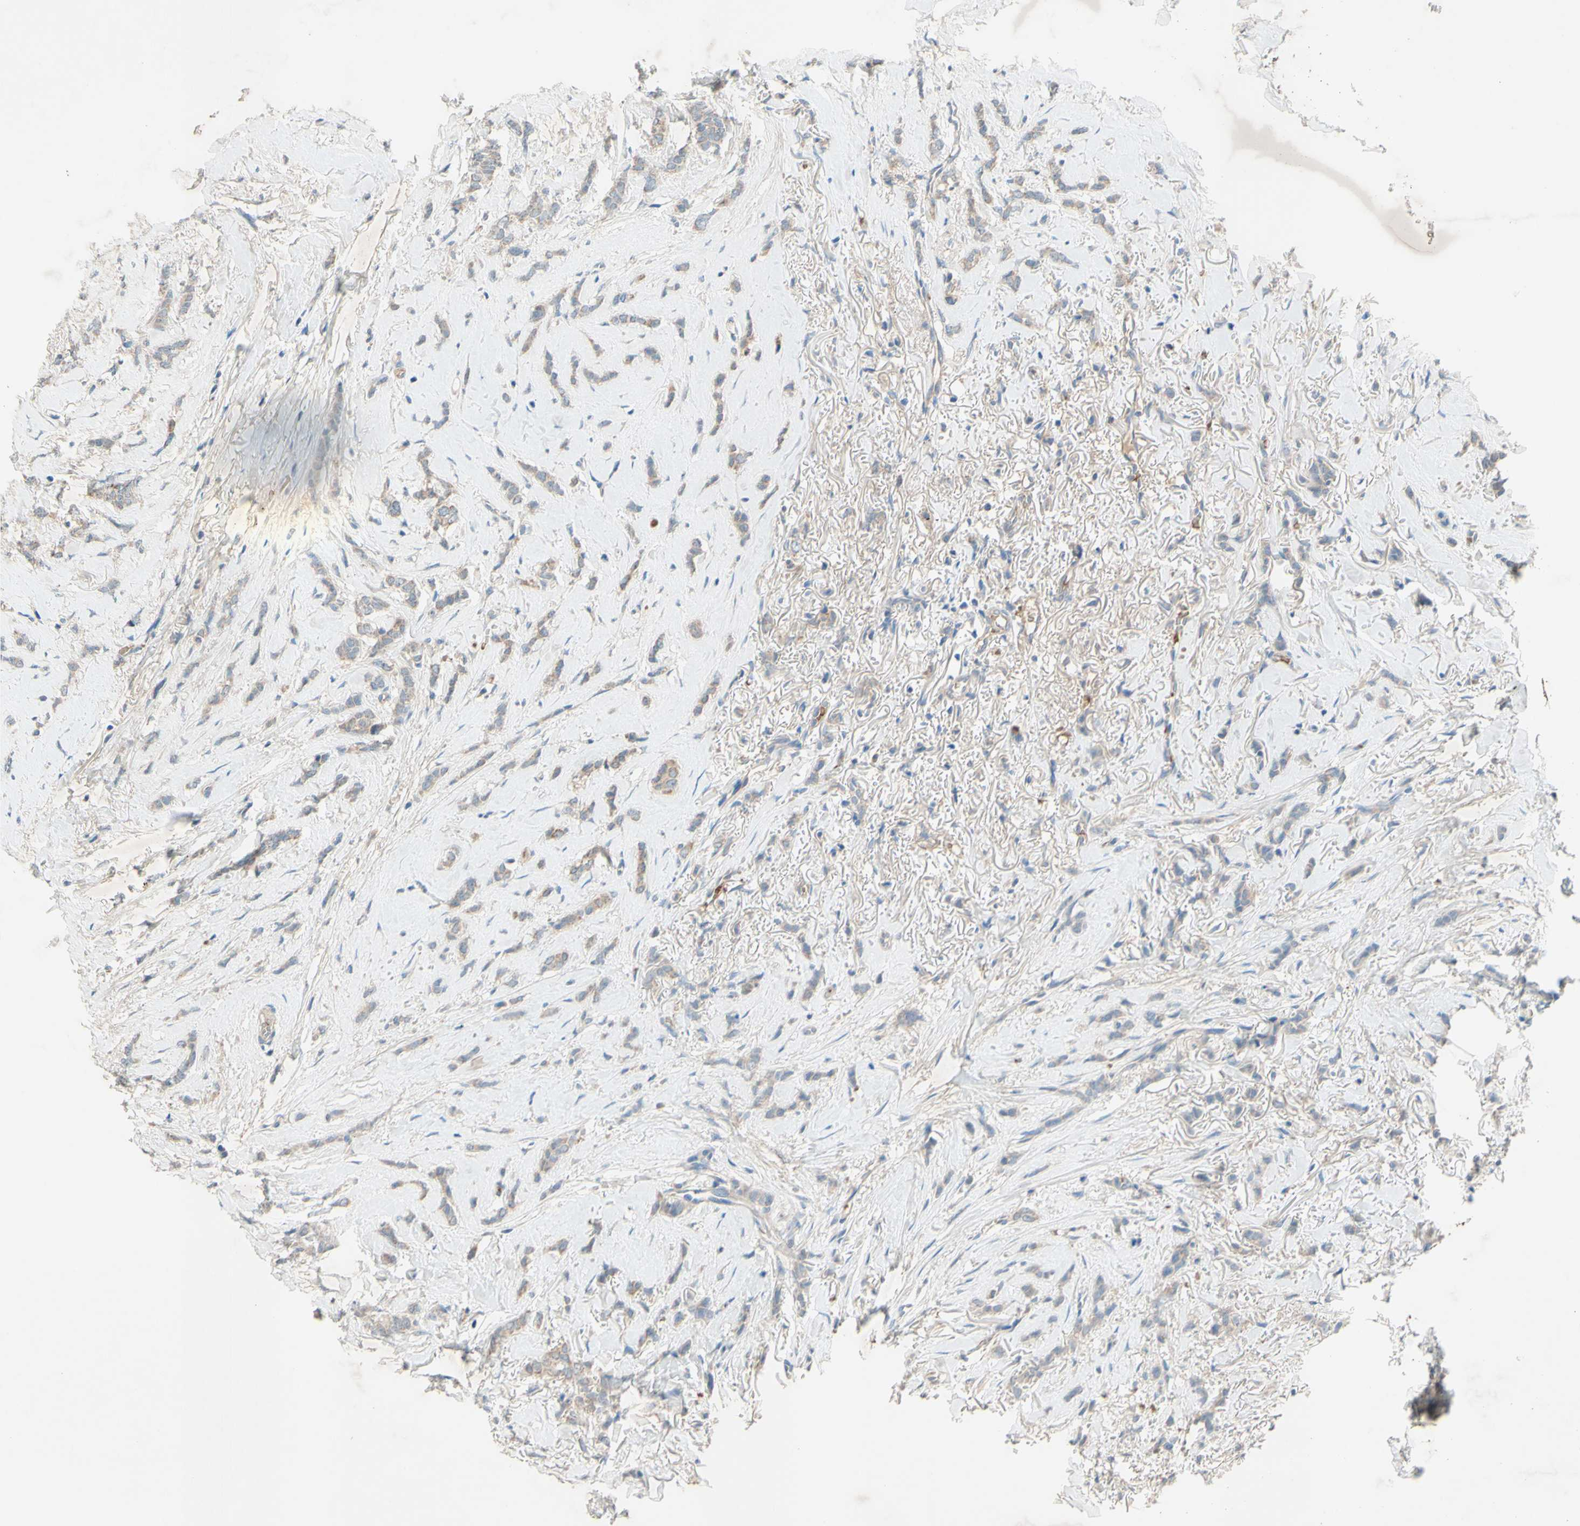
{"staining": {"intensity": "weak", "quantity": "25%-75%", "location": "cytoplasmic/membranous"}, "tissue": "breast cancer", "cell_type": "Tumor cells", "image_type": "cancer", "snomed": [{"axis": "morphology", "description": "Lobular carcinoma"}, {"axis": "topography", "description": "Skin"}, {"axis": "topography", "description": "Breast"}], "caption": "This is a micrograph of IHC staining of breast cancer, which shows weak staining in the cytoplasmic/membranous of tumor cells.", "gene": "IL2", "patient": {"sex": "female", "age": 46}}